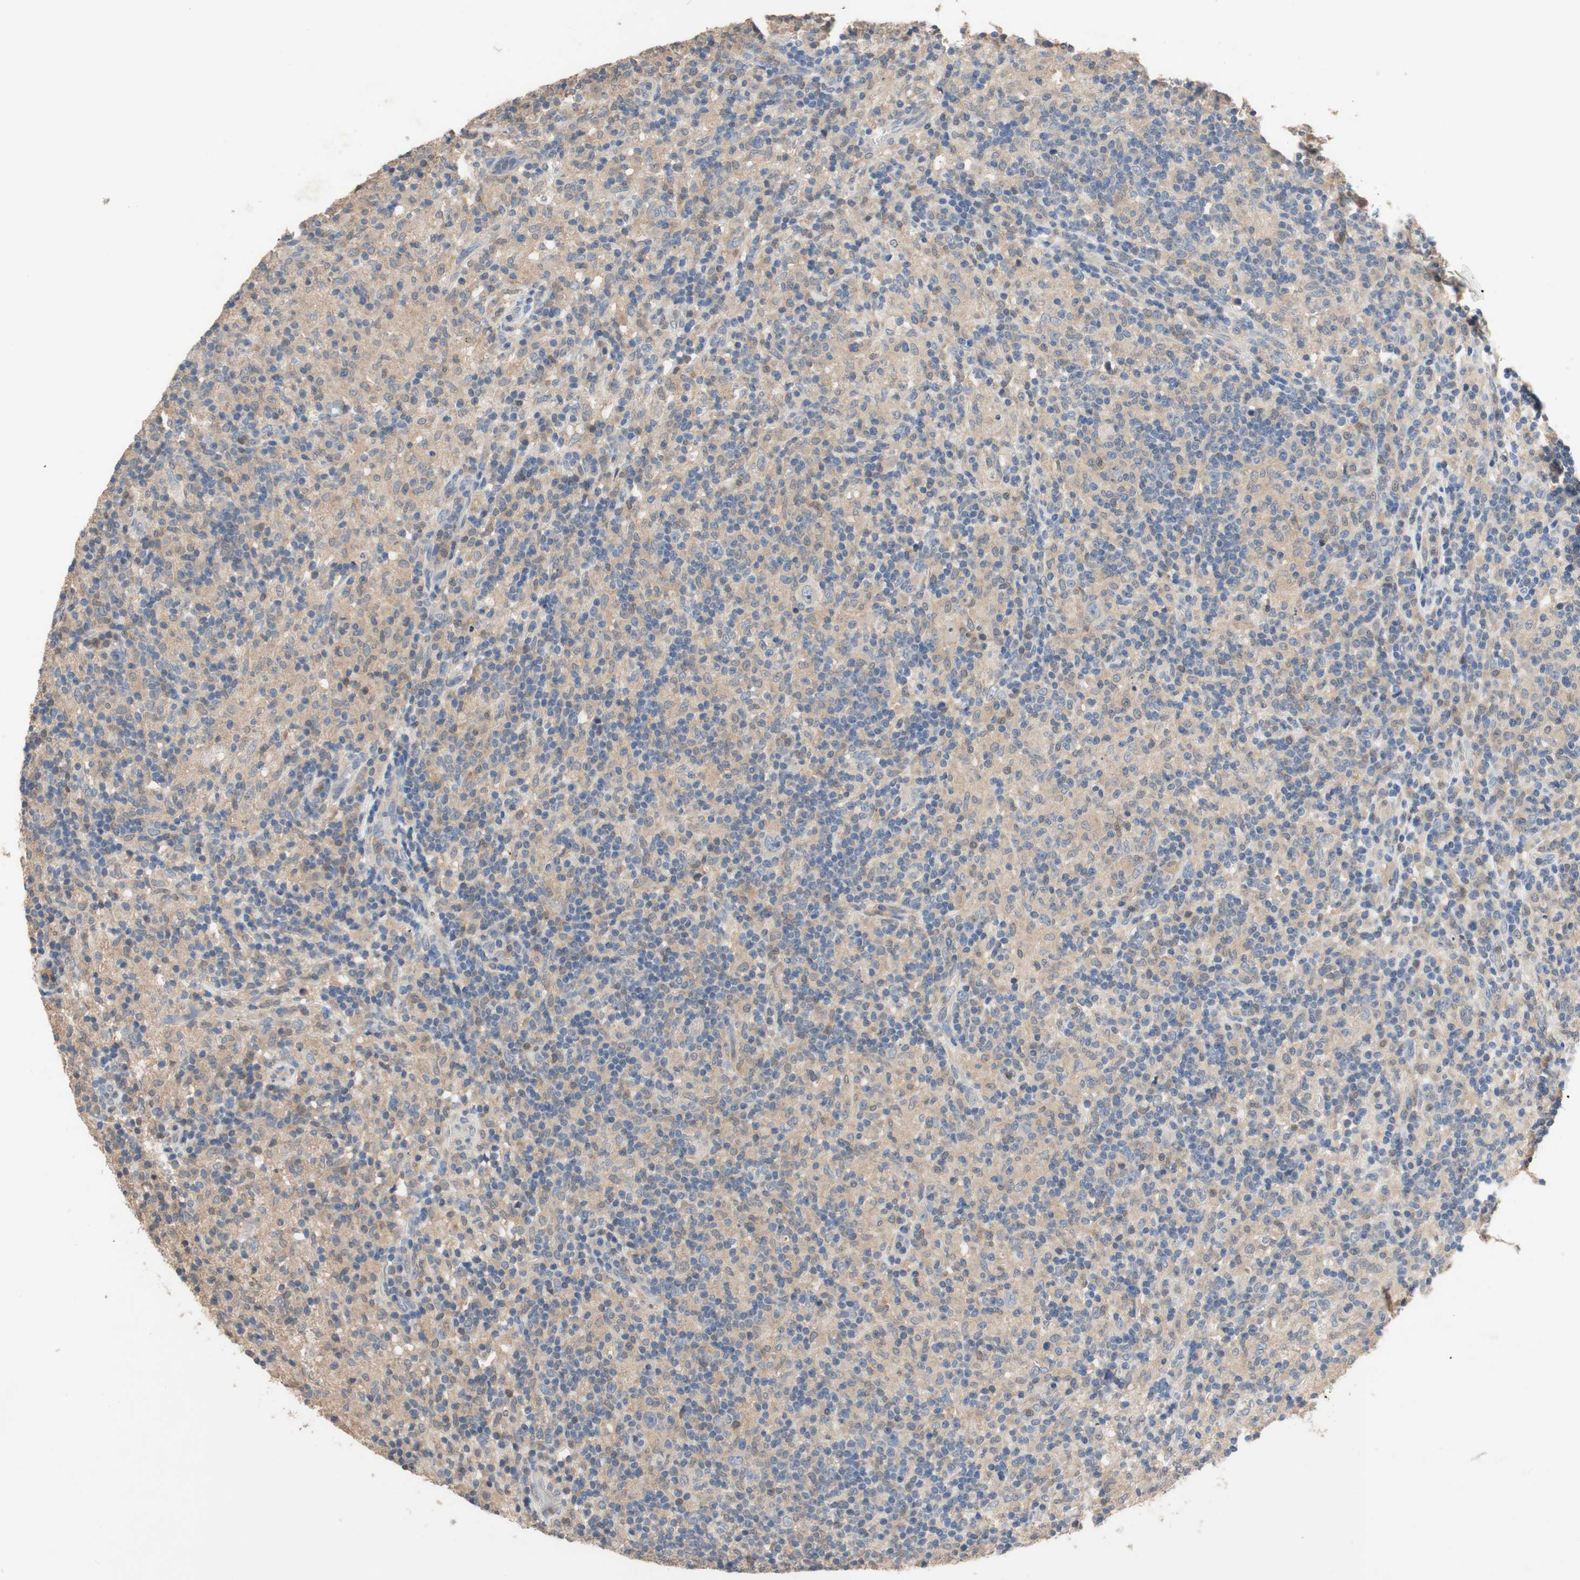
{"staining": {"intensity": "negative", "quantity": "none", "location": "none"}, "tissue": "lymphoma", "cell_type": "Tumor cells", "image_type": "cancer", "snomed": [{"axis": "morphology", "description": "Hodgkin's disease, NOS"}, {"axis": "topography", "description": "Lymph node"}], "caption": "Hodgkin's disease stained for a protein using IHC reveals no positivity tumor cells.", "gene": "ADAP1", "patient": {"sex": "male", "age": 70}}